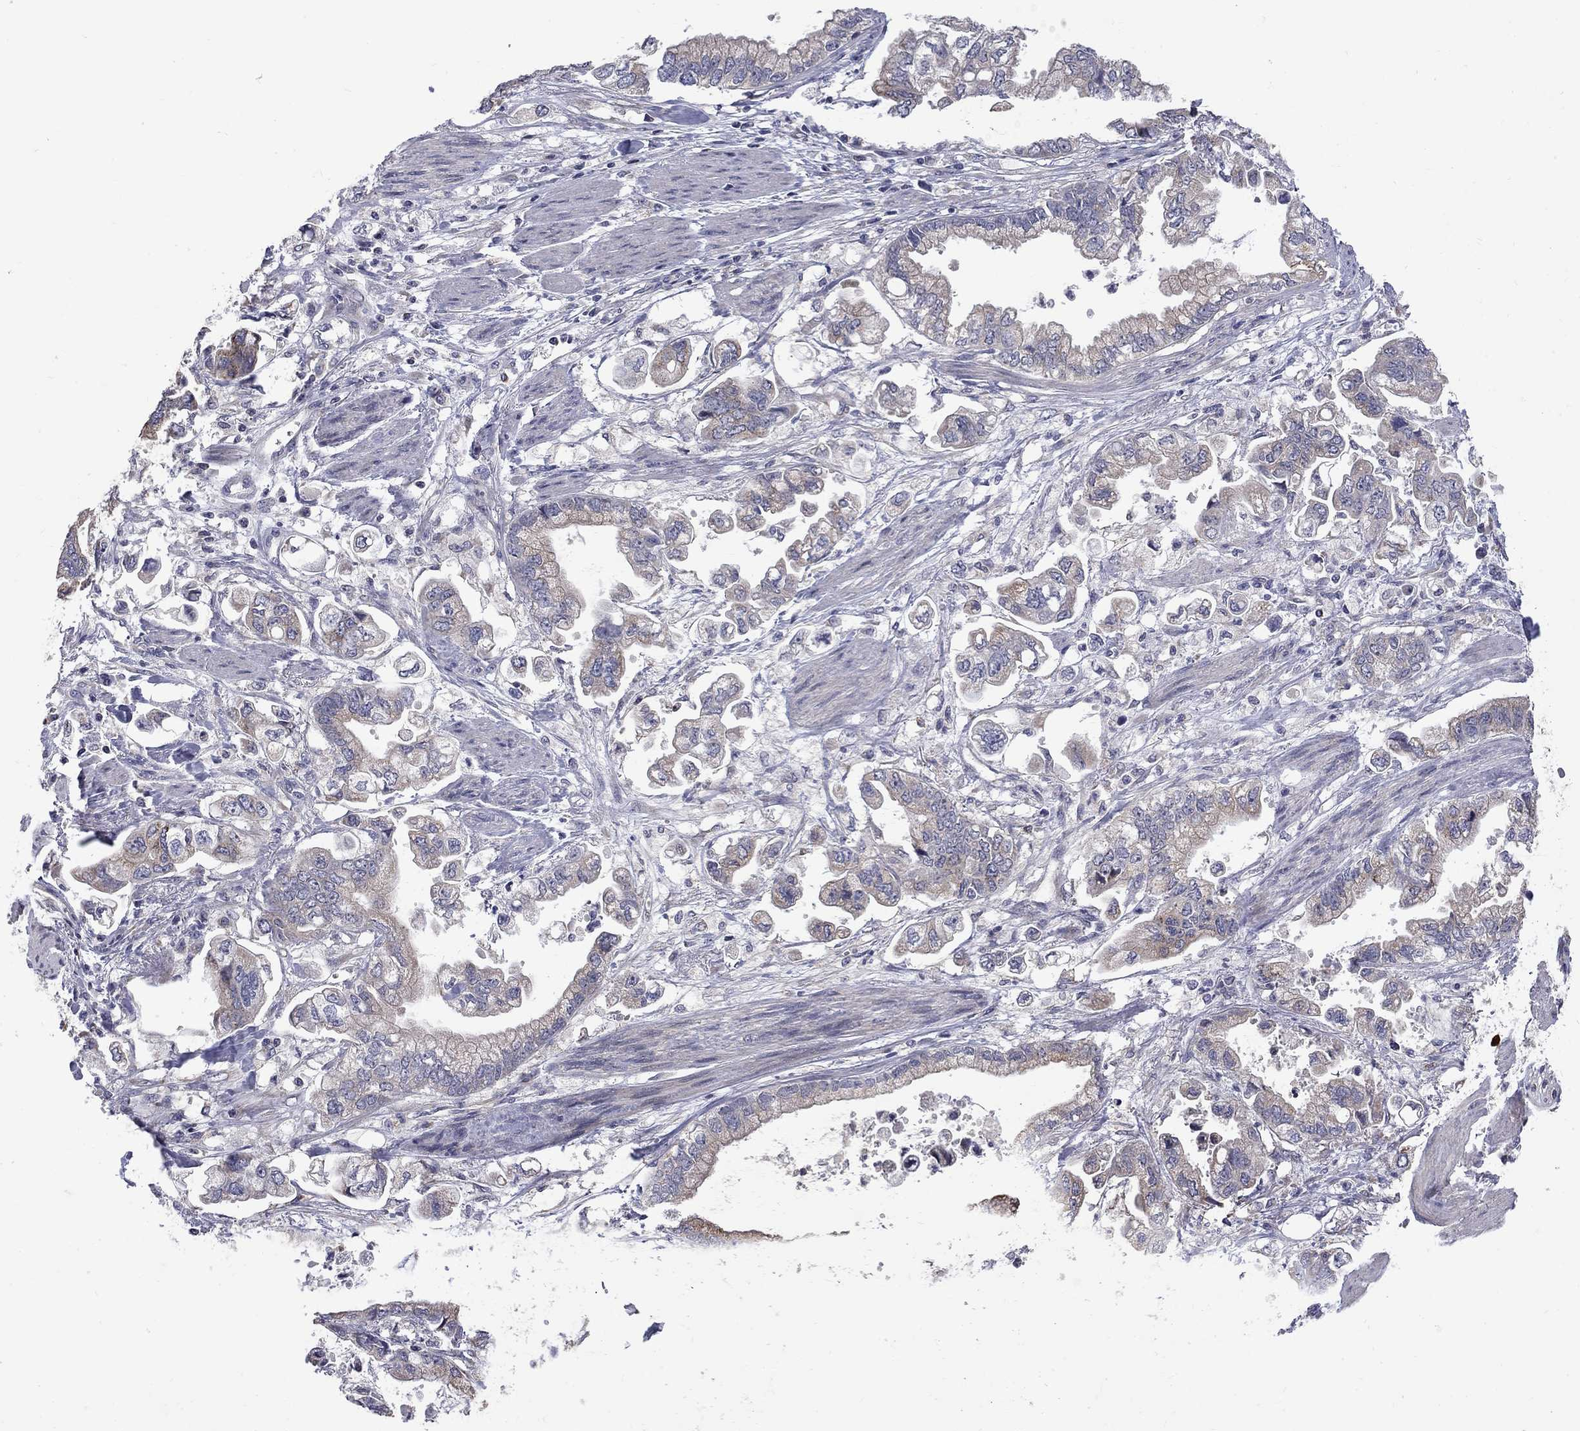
{"staining": {"intensity": "weak", "quantity": "25%-75%", "location": "cytoplasmic/membranous"}, "tissue": "stomach cancer", "cell_type": "Tumor cells", "image_type": "cancer", "snomed": [{"axis": "morphology", "description": "Normal tissue, NOS"}, {"axis": "morphology", "description": "Adenocarcinoma, NOS"}, {"axis": "topography", "description": "Stomach"}], "caption": "This photomicrograph shows stomach adenocarcinoma stained with immunohistochemistry (IHC) to label a protein in brown. The cytoplasmic/membranous of tumor cells show weak positivity for the protein. Nuclei are counter-stained blue.", "gene": "SH2B1", "patient": {"sex": "male", "age": 62}}